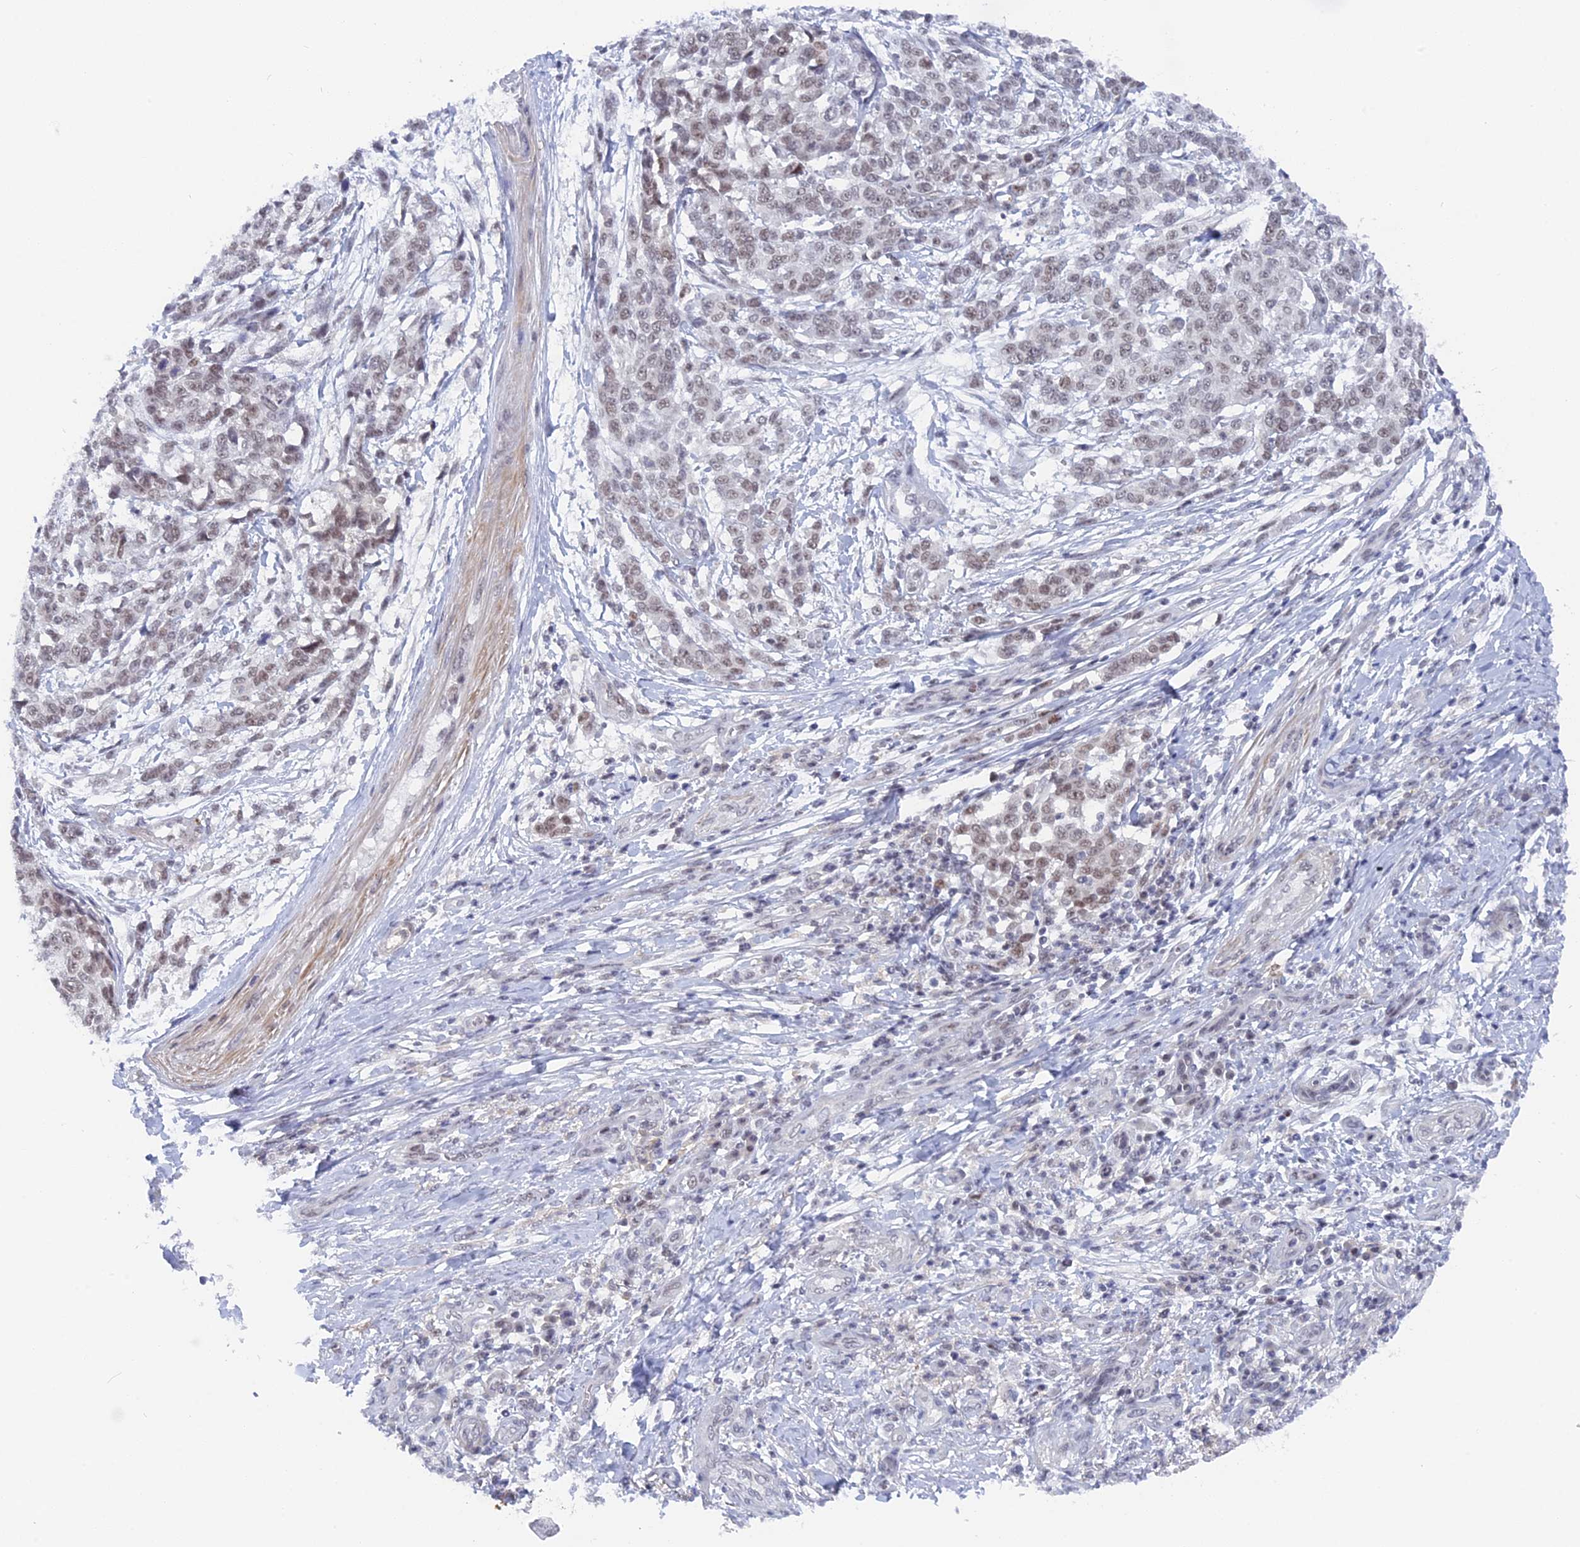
{"staining": {"intensity": "weak", "quantity": ">75%", "location": "nuclear"}, "tissue": "melanoma", "cell_type": "Tumor cells", "image_type": "cancer", "snomed": [{"axis": "morphology", "description": "Malignant melanoma, NOS"}, {"axis": "topography", "description": "Skin"}], "caption": "High-power microscopy captured an IHC photomicrograph of malignant melanoma, revealing weak nuclear expression in approximately >75% of tumor cells.", "gene": "BRD2", "patient": {"sex": "male", "age": 49}}